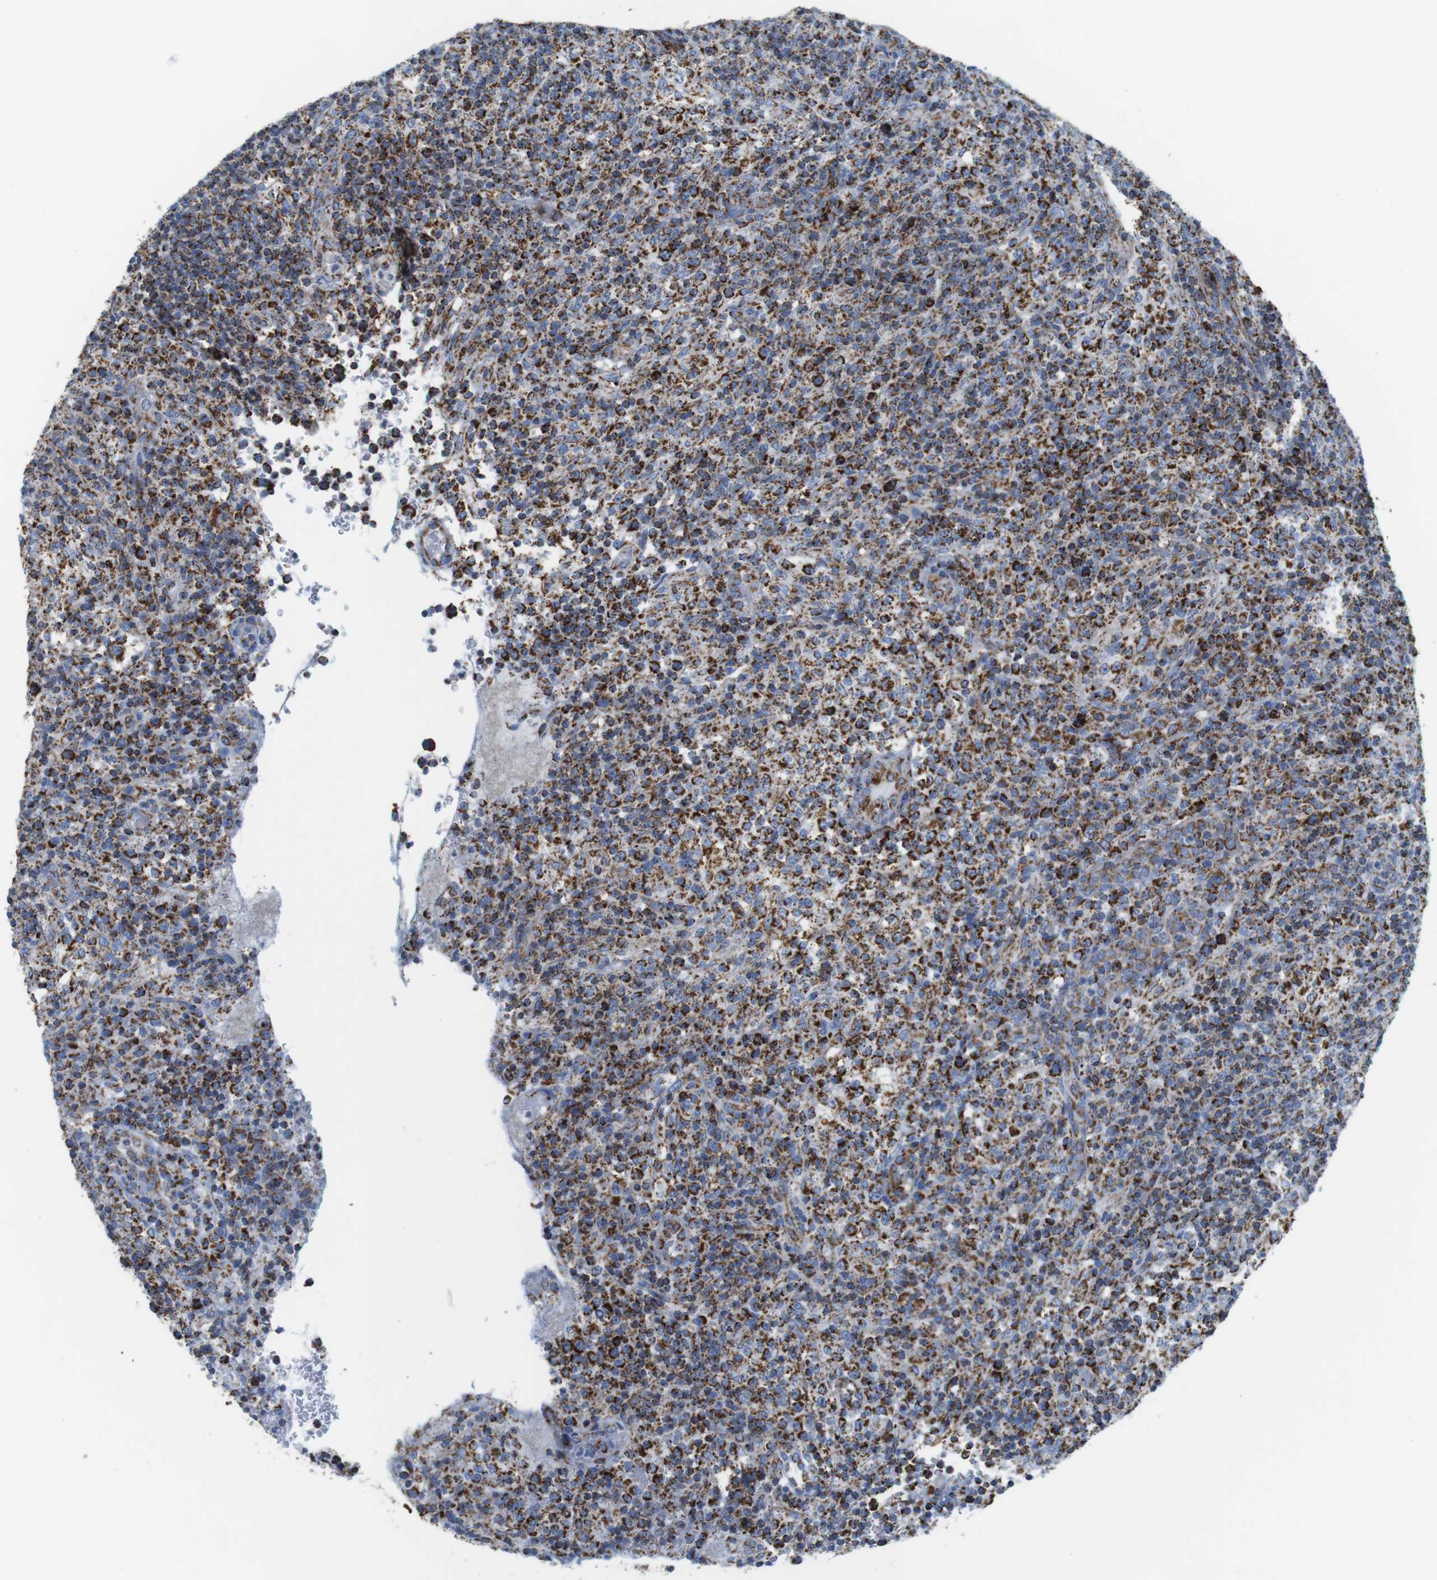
{"staining": {"intensity": "strong", "quantity": ">75%", "location": "cytoplasmic/membranous"}, "tissue": "lymphoma", "cell_type": "Tumor cells", "image_type": "cancer", "snomed": [{"axis": "morphology", "description": "Malignant lymphoma, non-Hodgkin's type, High grade"}, {"axis": "topography", "description": "Lymph node"}], "caption": "Brown immunohistochemical staining in human lymphoma demonstrates strong cytoplasmic/membranous positivity in about >75% of tumor cells. (Stains: DAB in brown, nuclei in blue, Microscopy: brightfield microscopy at high magnification).", "gene": "ATP5PO", "patient": {"sex": "female", "age": 76}}